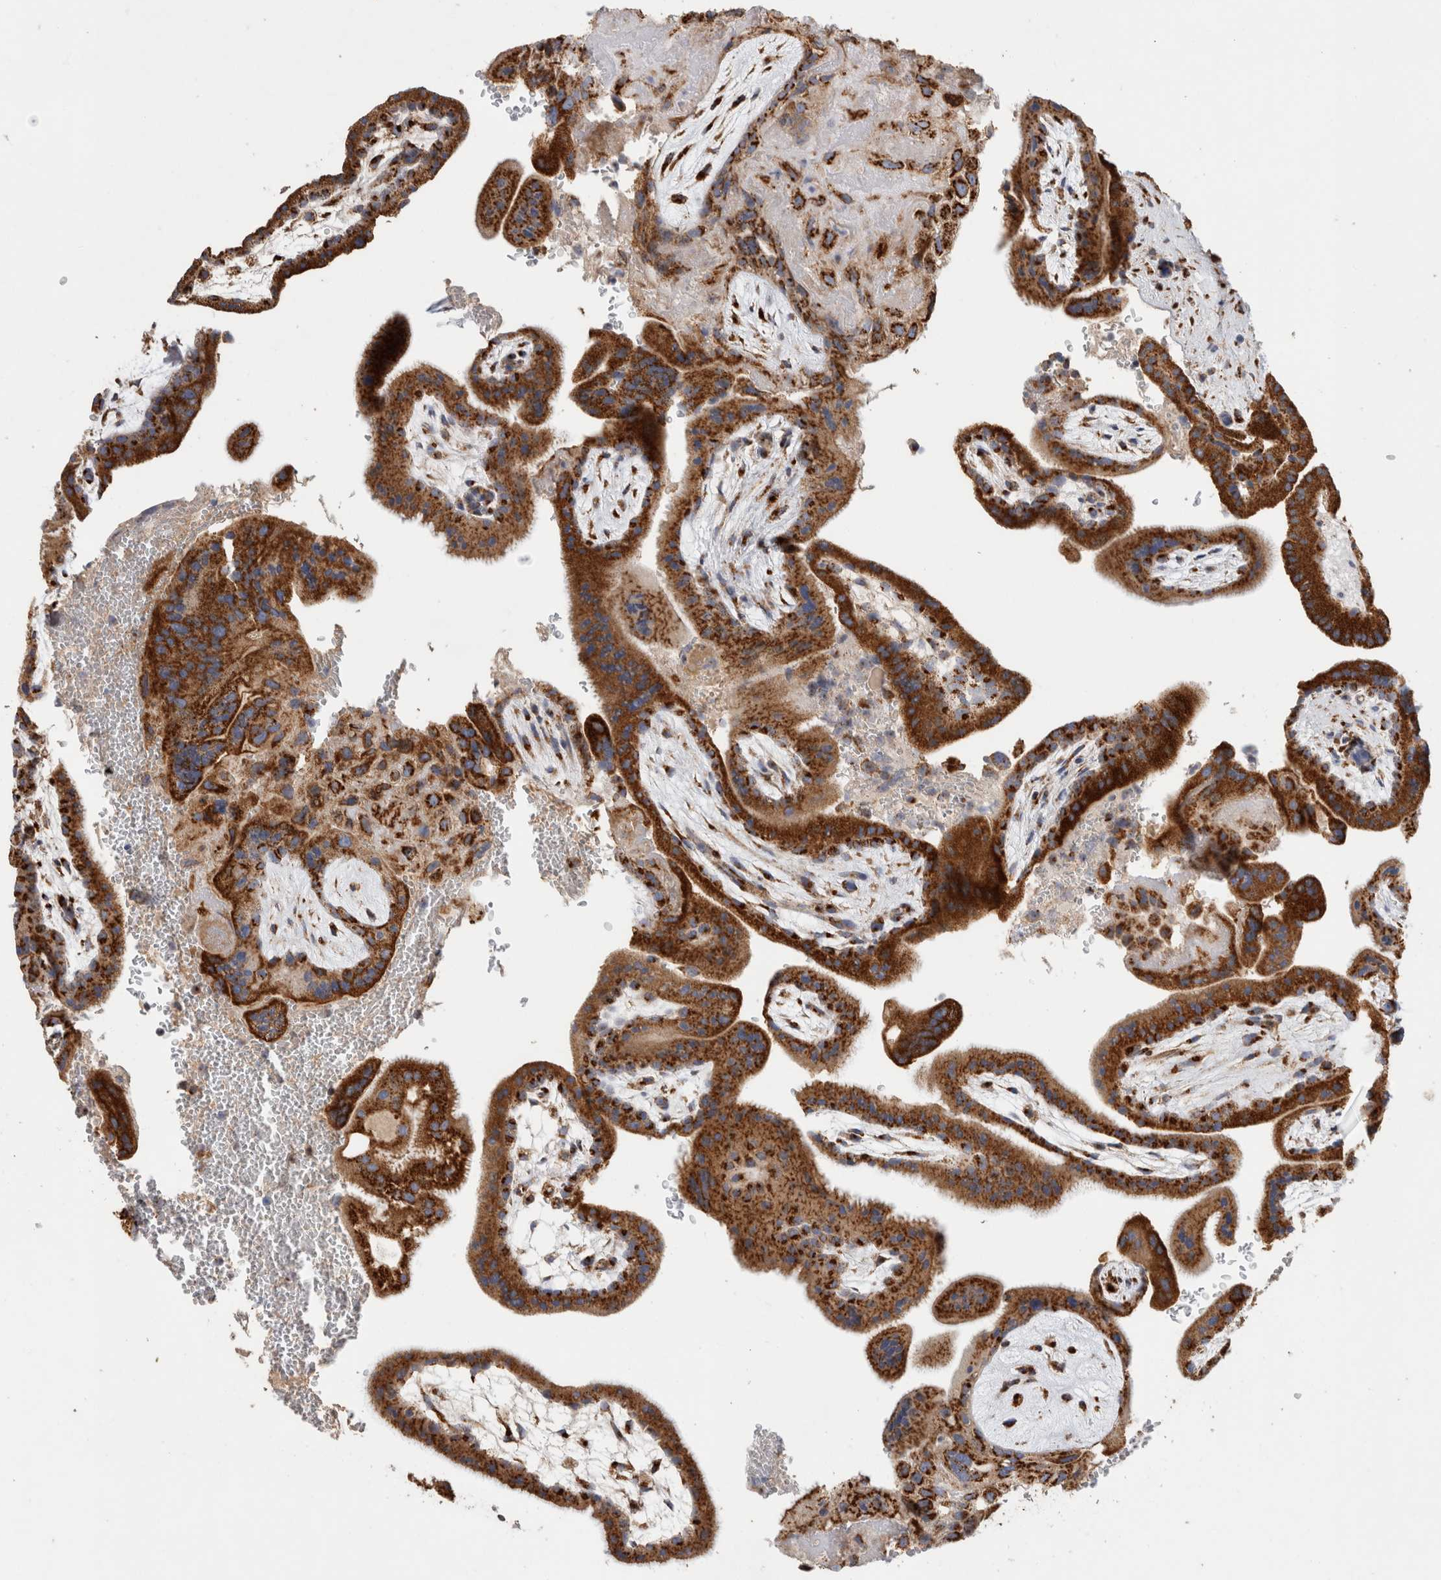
{"staining": {"intensity": "moderate", "quantity": ">75%", "location": "cytoplasmic/membranous"}, "tissue": "placenta", "cell_type": "Decidual cells", "image_type": "normal", "snomed": [{"axis": "morphology", "description": "Normal tissue, NOS"}, {"axis": "topography", "description": "Placenta"}], "caption": "Brown immunohistochemical staining in benign placenta exhibits moderate cytoplasmic/membranous staining in approximately >75% of decidual cells. (brown staining indicates protein expression, while blue staining denotes nuclei).", "gene": "IARS2", "patient": {"sex": "female", "age": 35}}